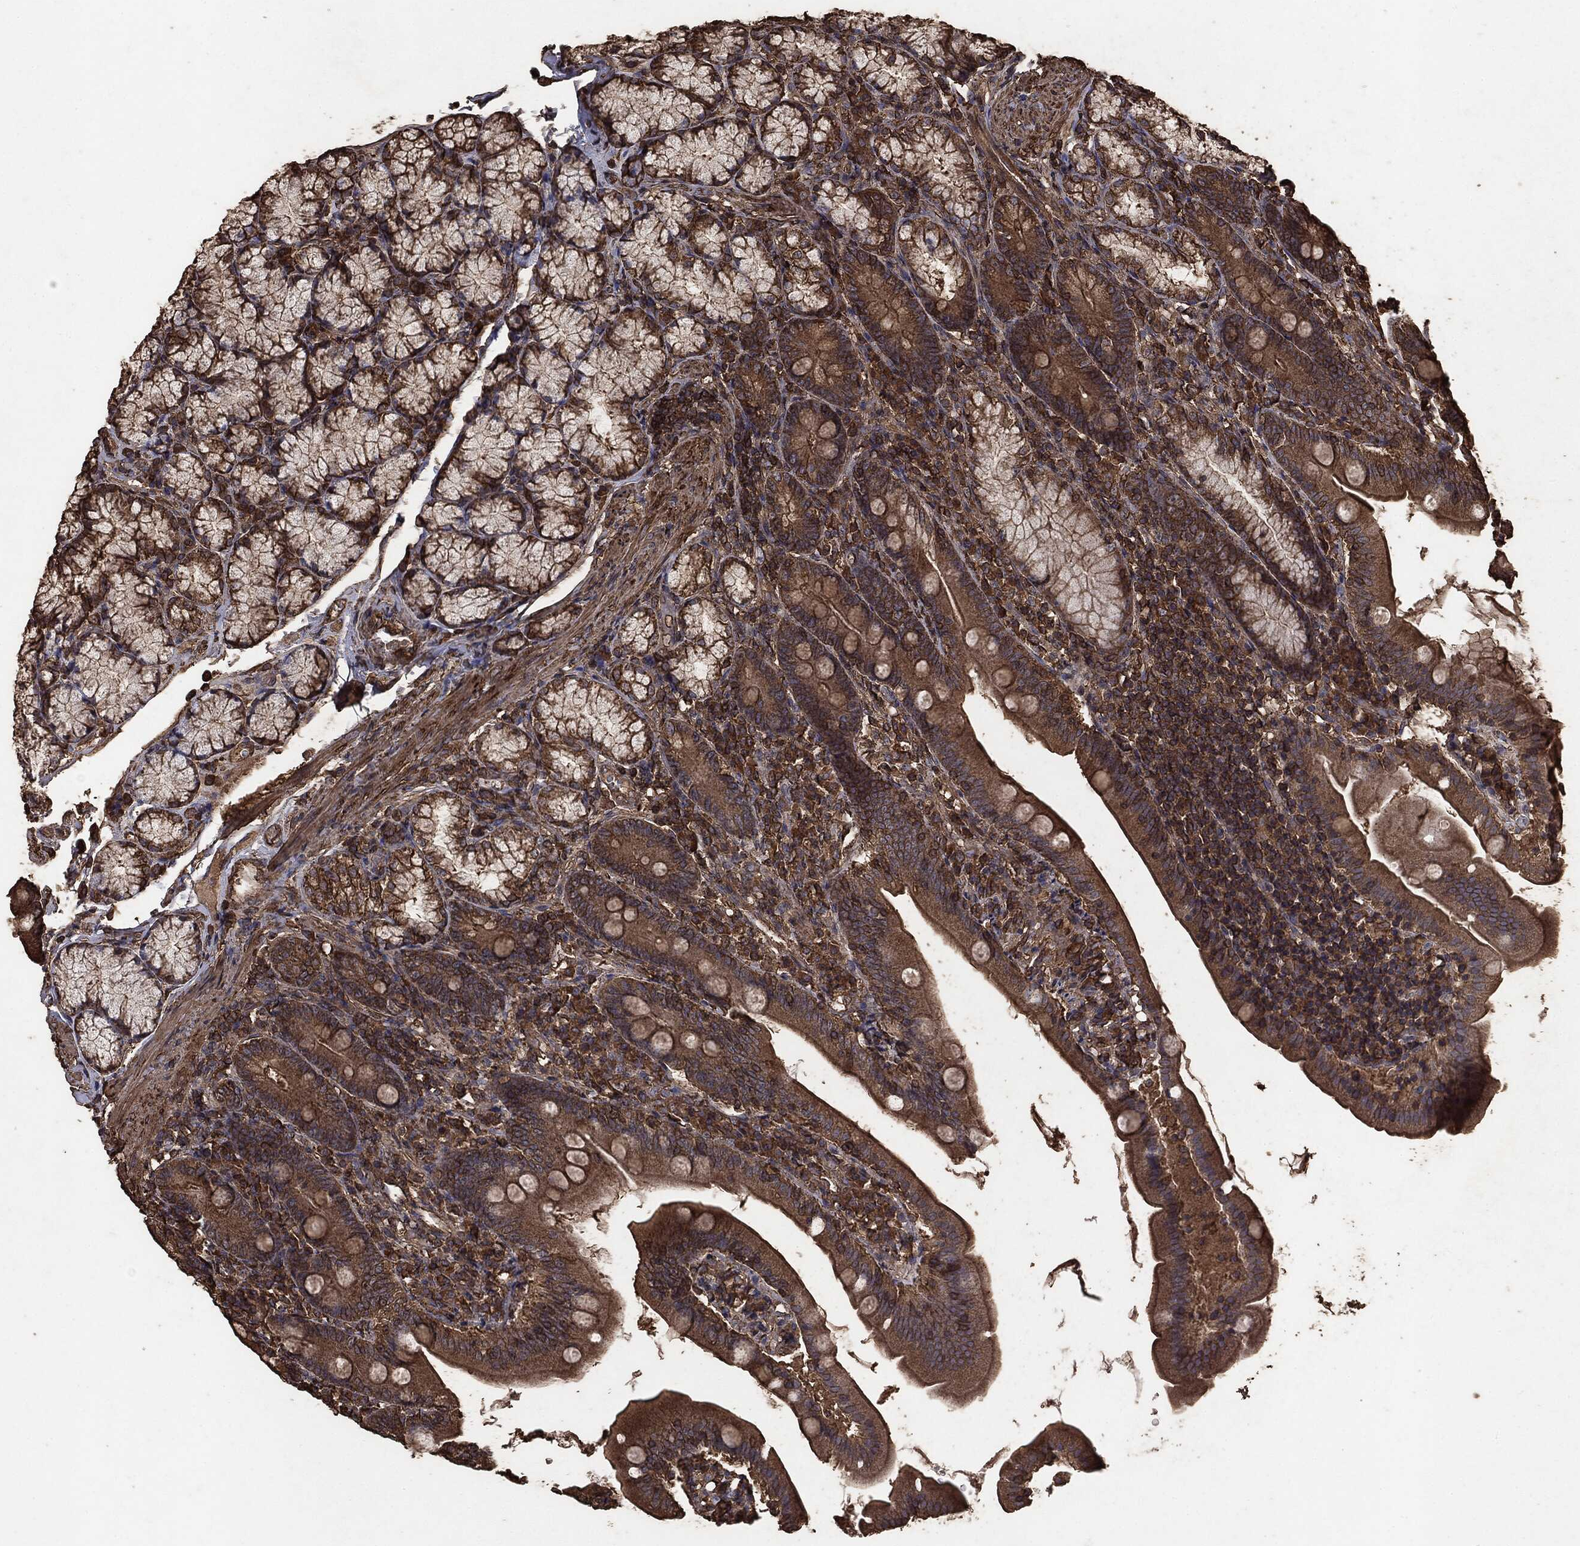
{"staining": {"intensity": "moderate", "quantity": ">75%", "location": "cytoplasmic/membranous"}, "tissue": "duodenum", "cell_type": "Glandular cells", "image_type": "normal", "snomed": [{"axis": "morphology", "description": "Normal tissue, NOS"}, {"axis": "topography", "description": "Duodenum"}], "caption": "This image demonstrates immunohistochemistry (IHC) staining of unremarkable duodenum, with medium moderate cytoplasmic/membranous positivity in approximately >75% of glandular cells.", "gene": "MTOR", "patient": {"sex": "female", "age": 67}}